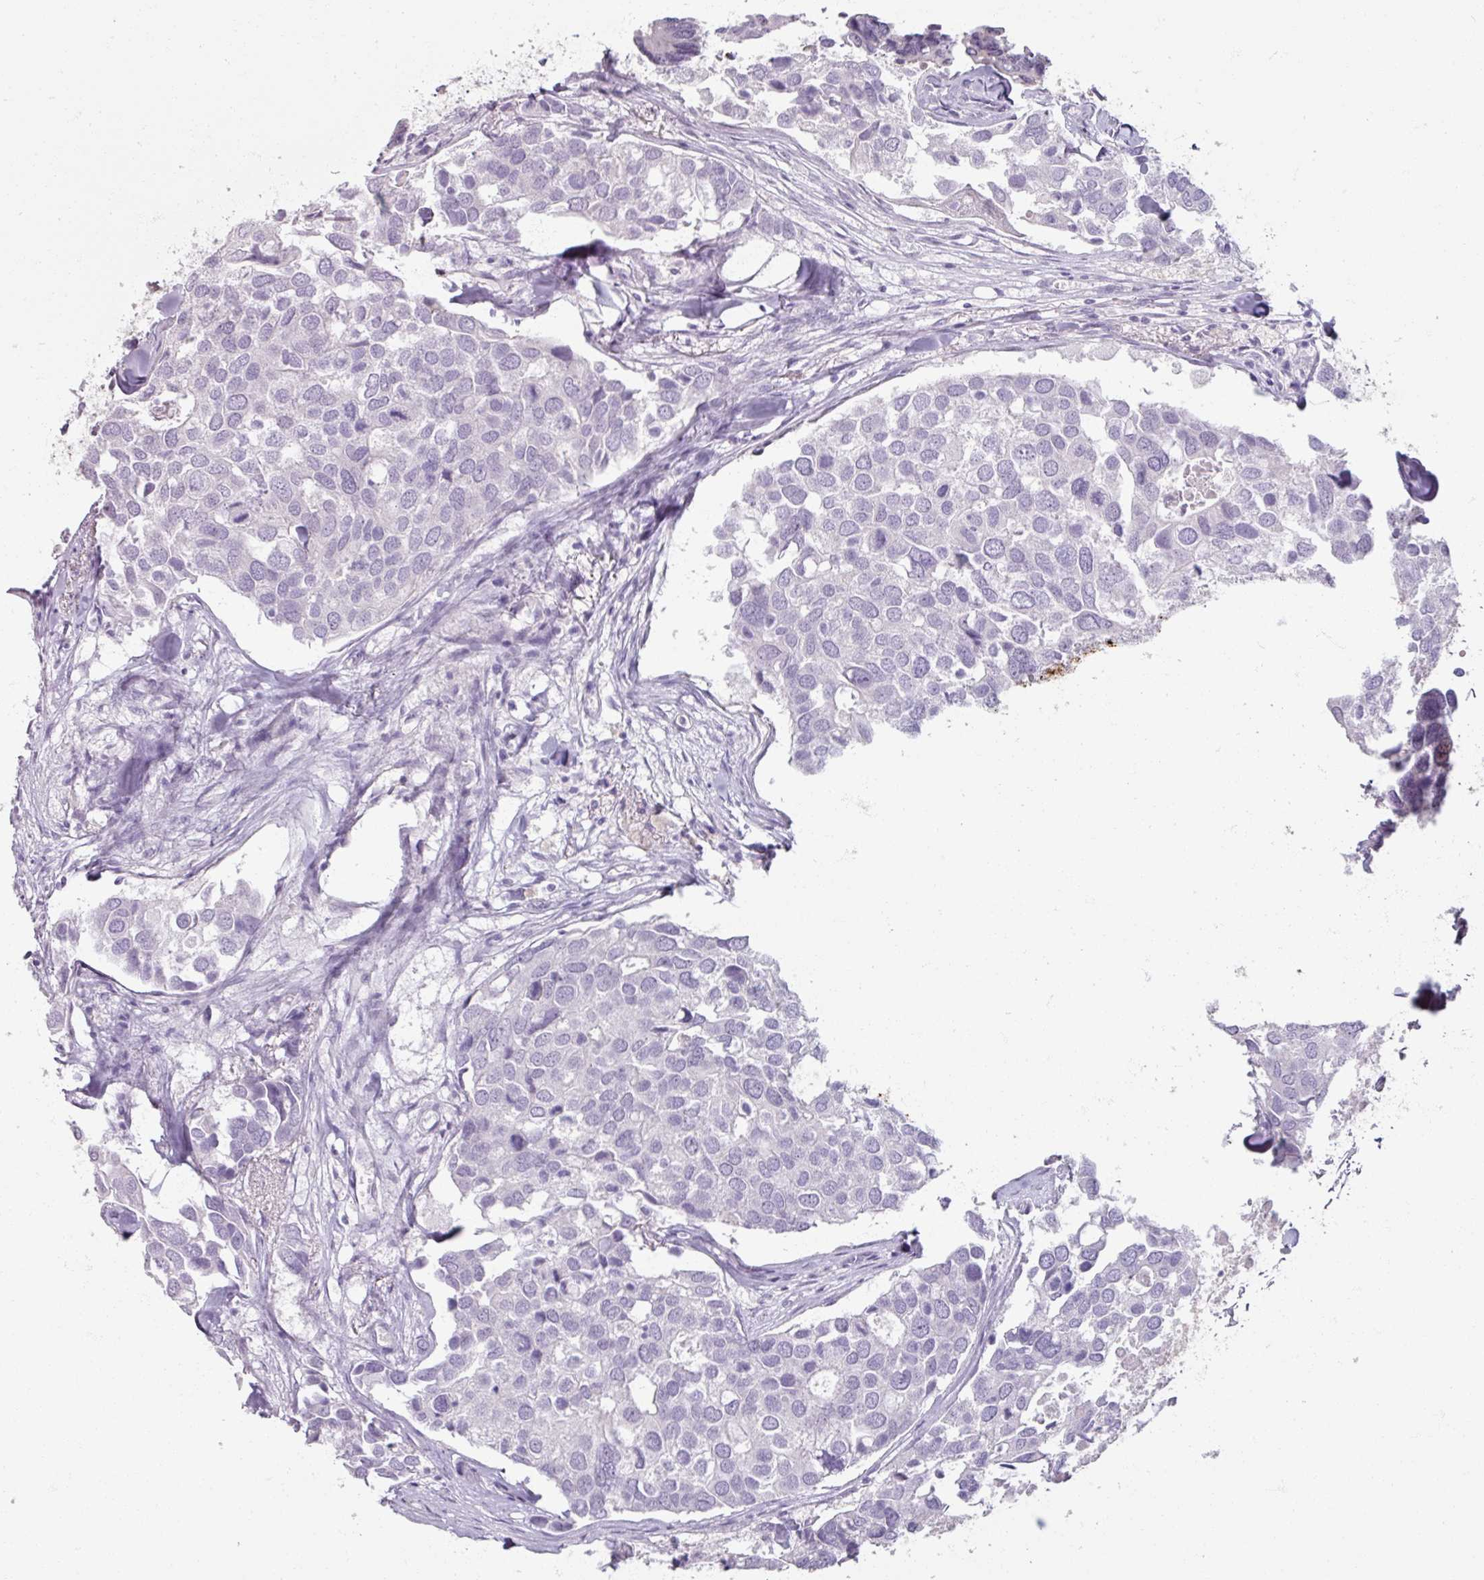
{"staining": {"intensity": "negative", "quantity": "none", "location": "none"}, "tissue": "breast cancer", "cell_type": "Tumor cells", "image_type": "cancer", "snomed": [{"axis": "morphology", "description": "Duct carcinoma"}, {"axis": "topography", "description": "Breast"}], "caption": "The micrograph displays no staining of tumor cells in infiltrating ductal carcinoma (breast).", "gene": "TG", "patient": {"sex": "female", "age": 83}}